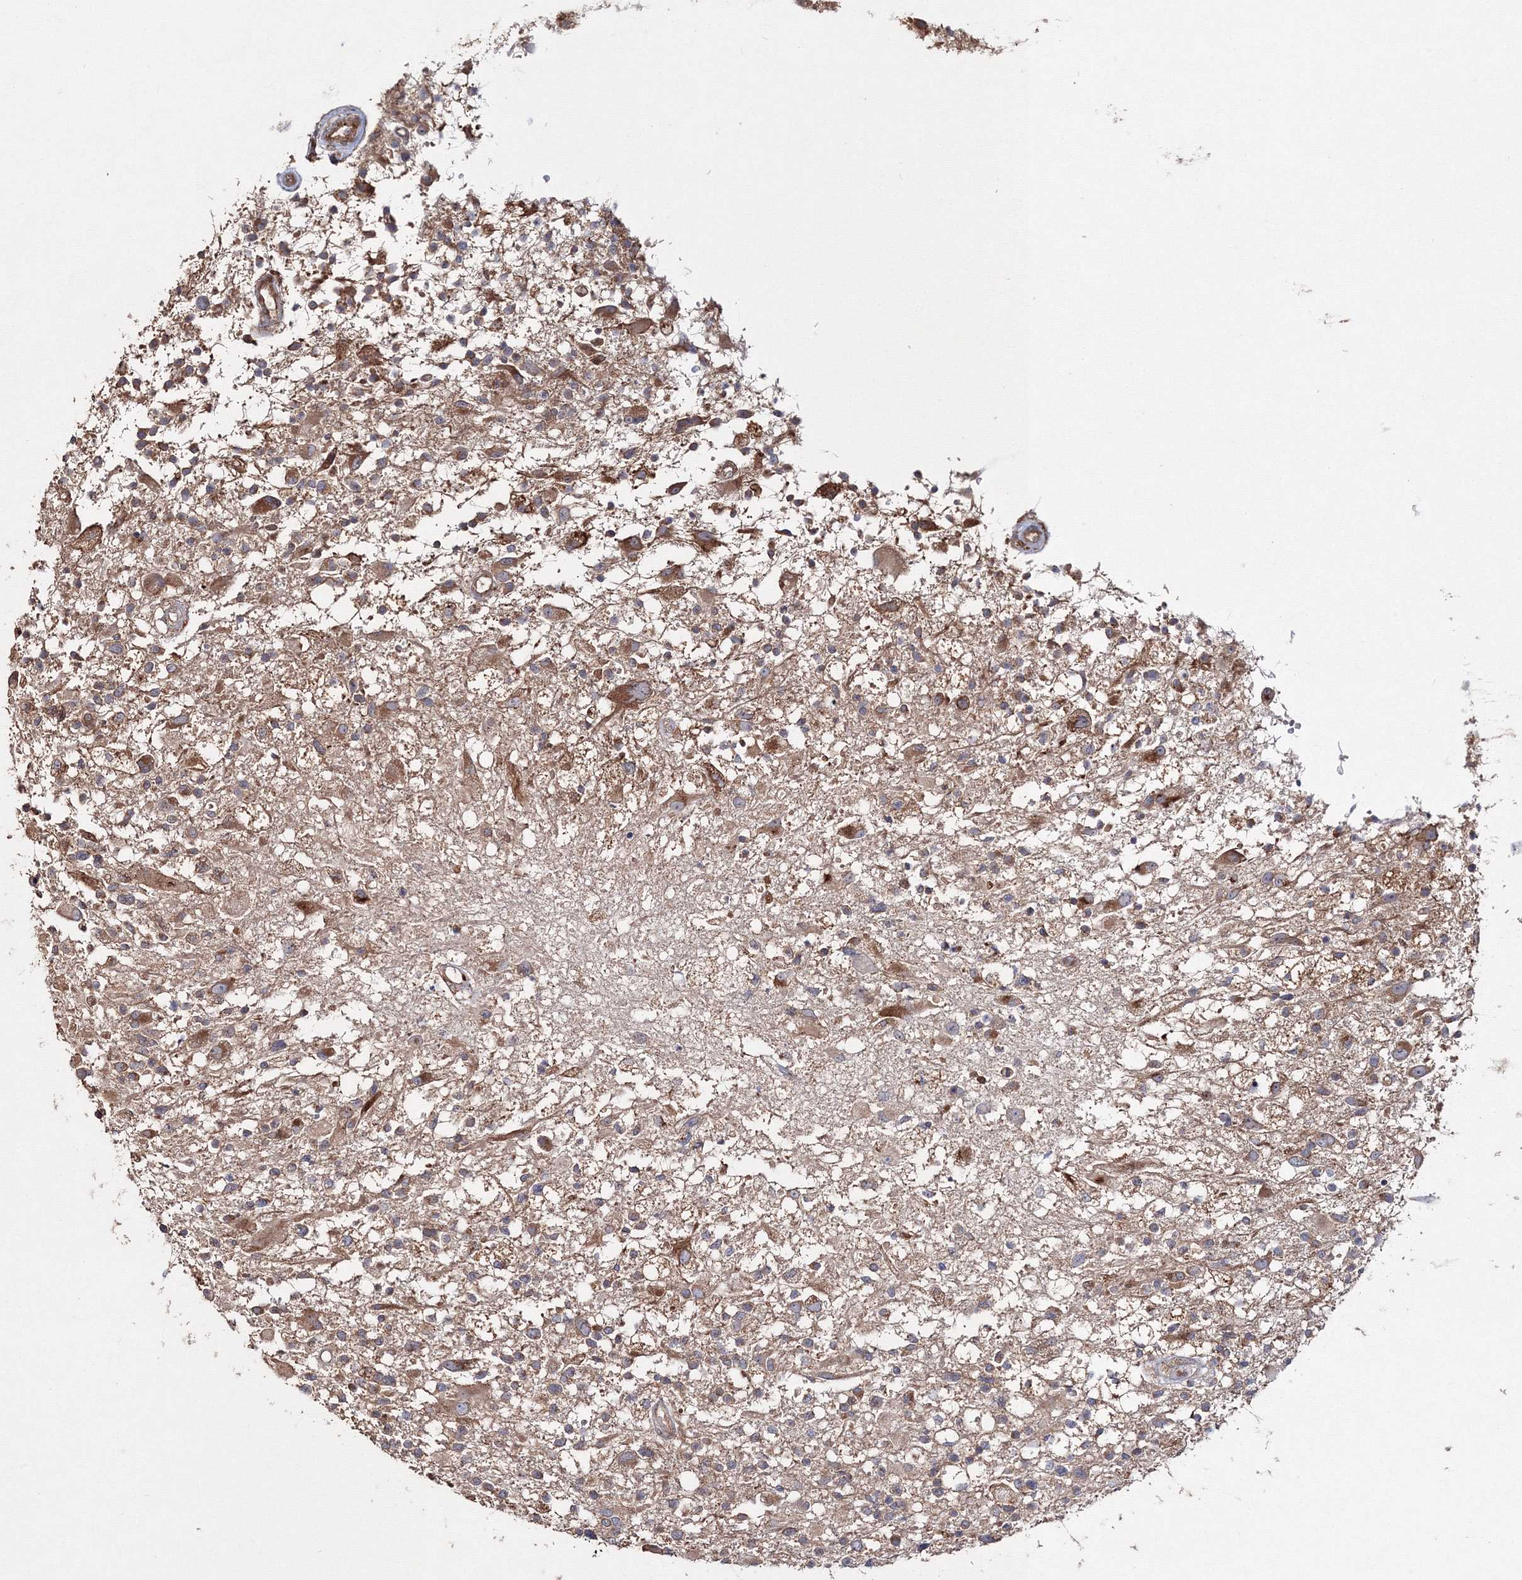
{"staining": {"intensity": "moderate", "quantity": ">75%", "location": "cytoplasmic/membranous"}, "tissue": "glioma", "cell_type": "Tumor cells", "image_type": "cancer", "snomed": [{"axis": "morphology", "description": "Glioma, malignant, High grade"}, {"axis": "morphology", "description": "Glioblastoma, NOS"}, {"axis": "topography", "description": "Brain"}], "caption": "Protein positivity by immunohistochemistry (IHC) shows moderate cytoplasmic/membranous staining in approximately >75% of tumor cells in malignant high-grade glioma.", "gene": "DDO", "patient": {"sex": "male", "age": 60}}